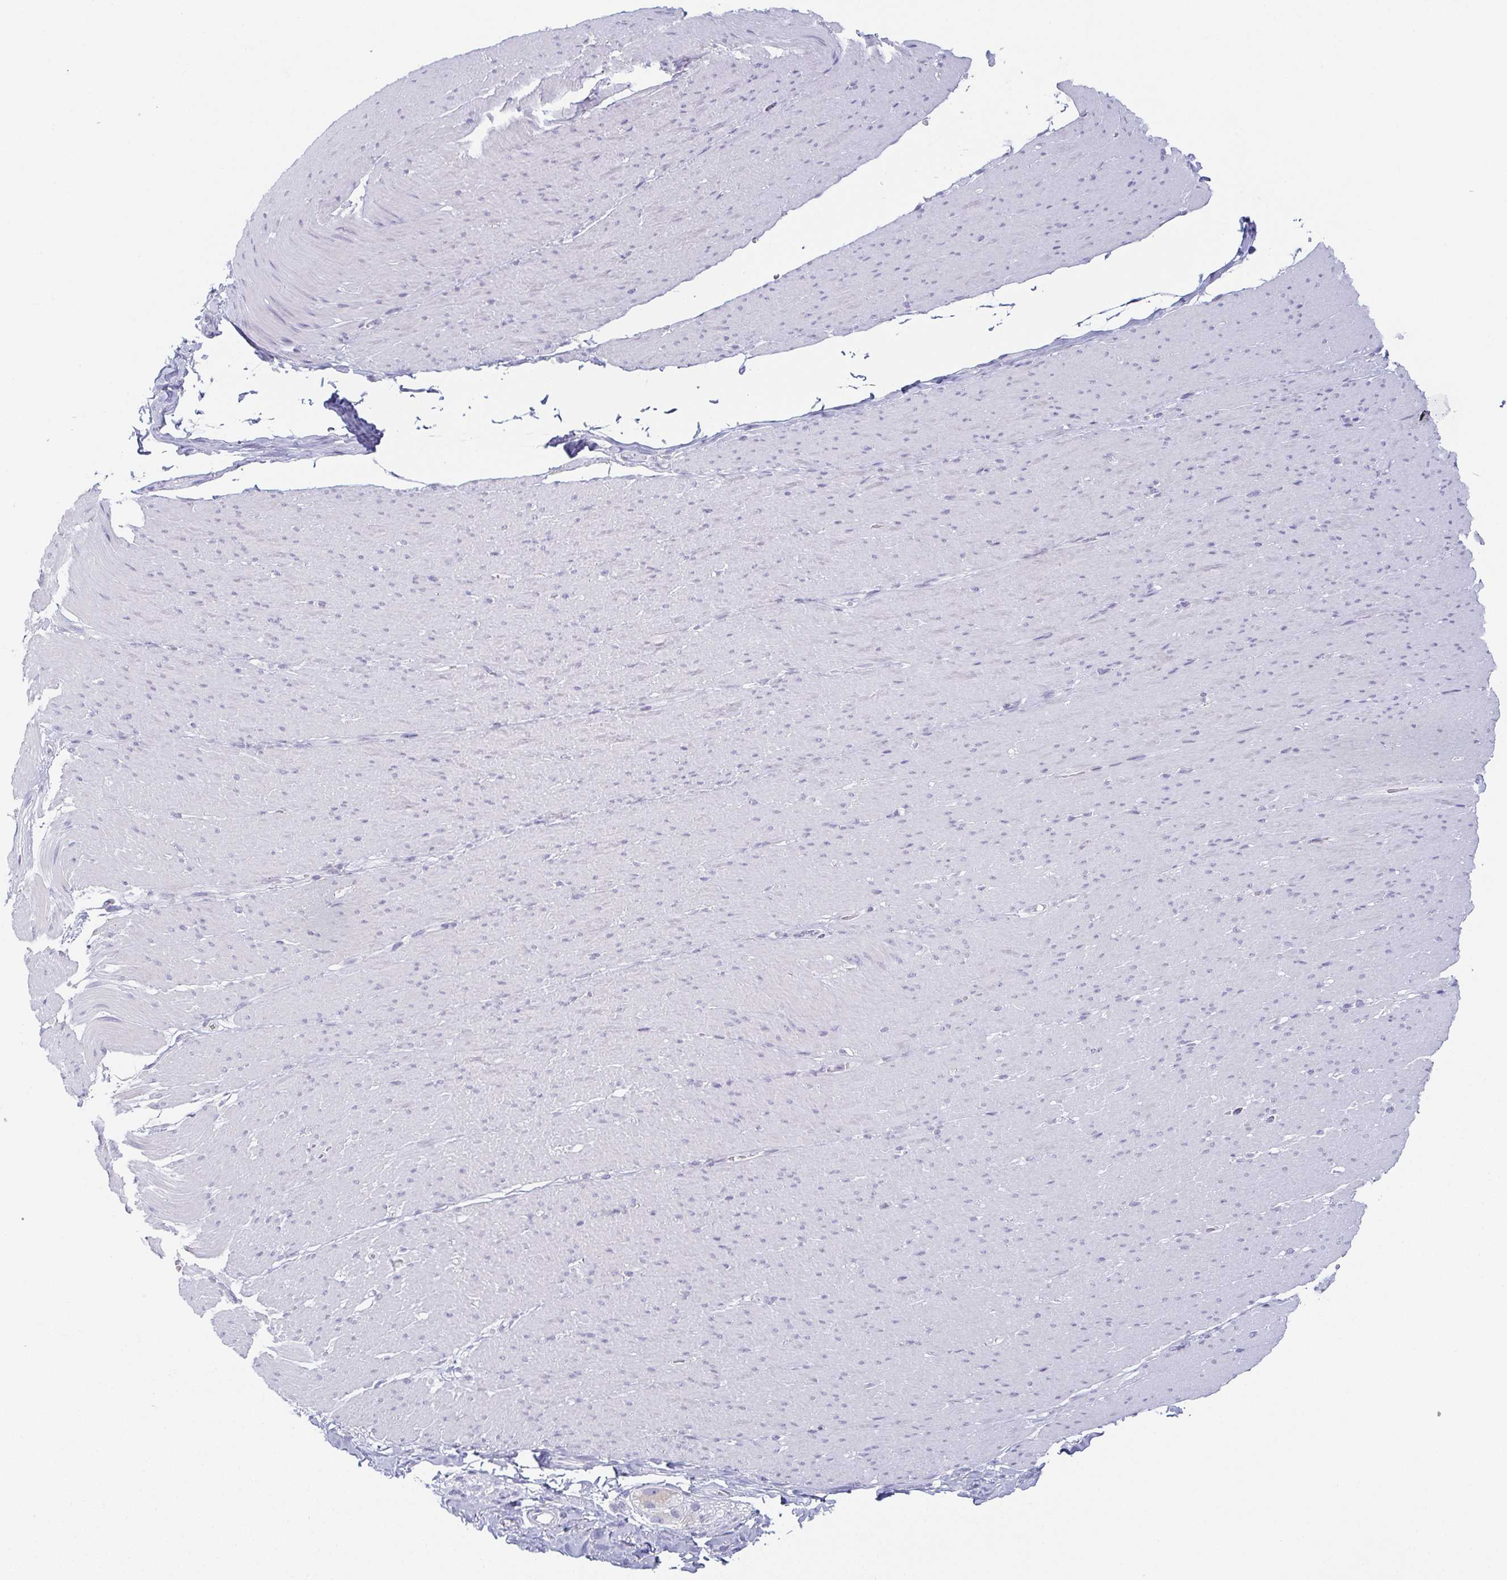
{"staining": {"intensity": "negative", "quantity": "none", "location": "none"}, "tissue": "smooth muscle", "cell_type": "Smooth muscle cells", "image_type": "normal", "snomed": [{"axis": "morphology", "description": "Normal tissue, NOS"}, {"axis": "topography", "description": "Smooth muscle"}, {"axis": "topography", "description": "Rectum"}], "caption": "High power microscopy micrograph of an IHC photomicrograph of benign smooth muscle, revealing no significant expression in smooth muscle cells. The staining is performed using DAB (3,3'-diaminobenzidine) brown chromogen with nuclei counter-stained in using hematoxylin.", "gene": "PRR27", "patient": {"sex": "male", "age": 53}}